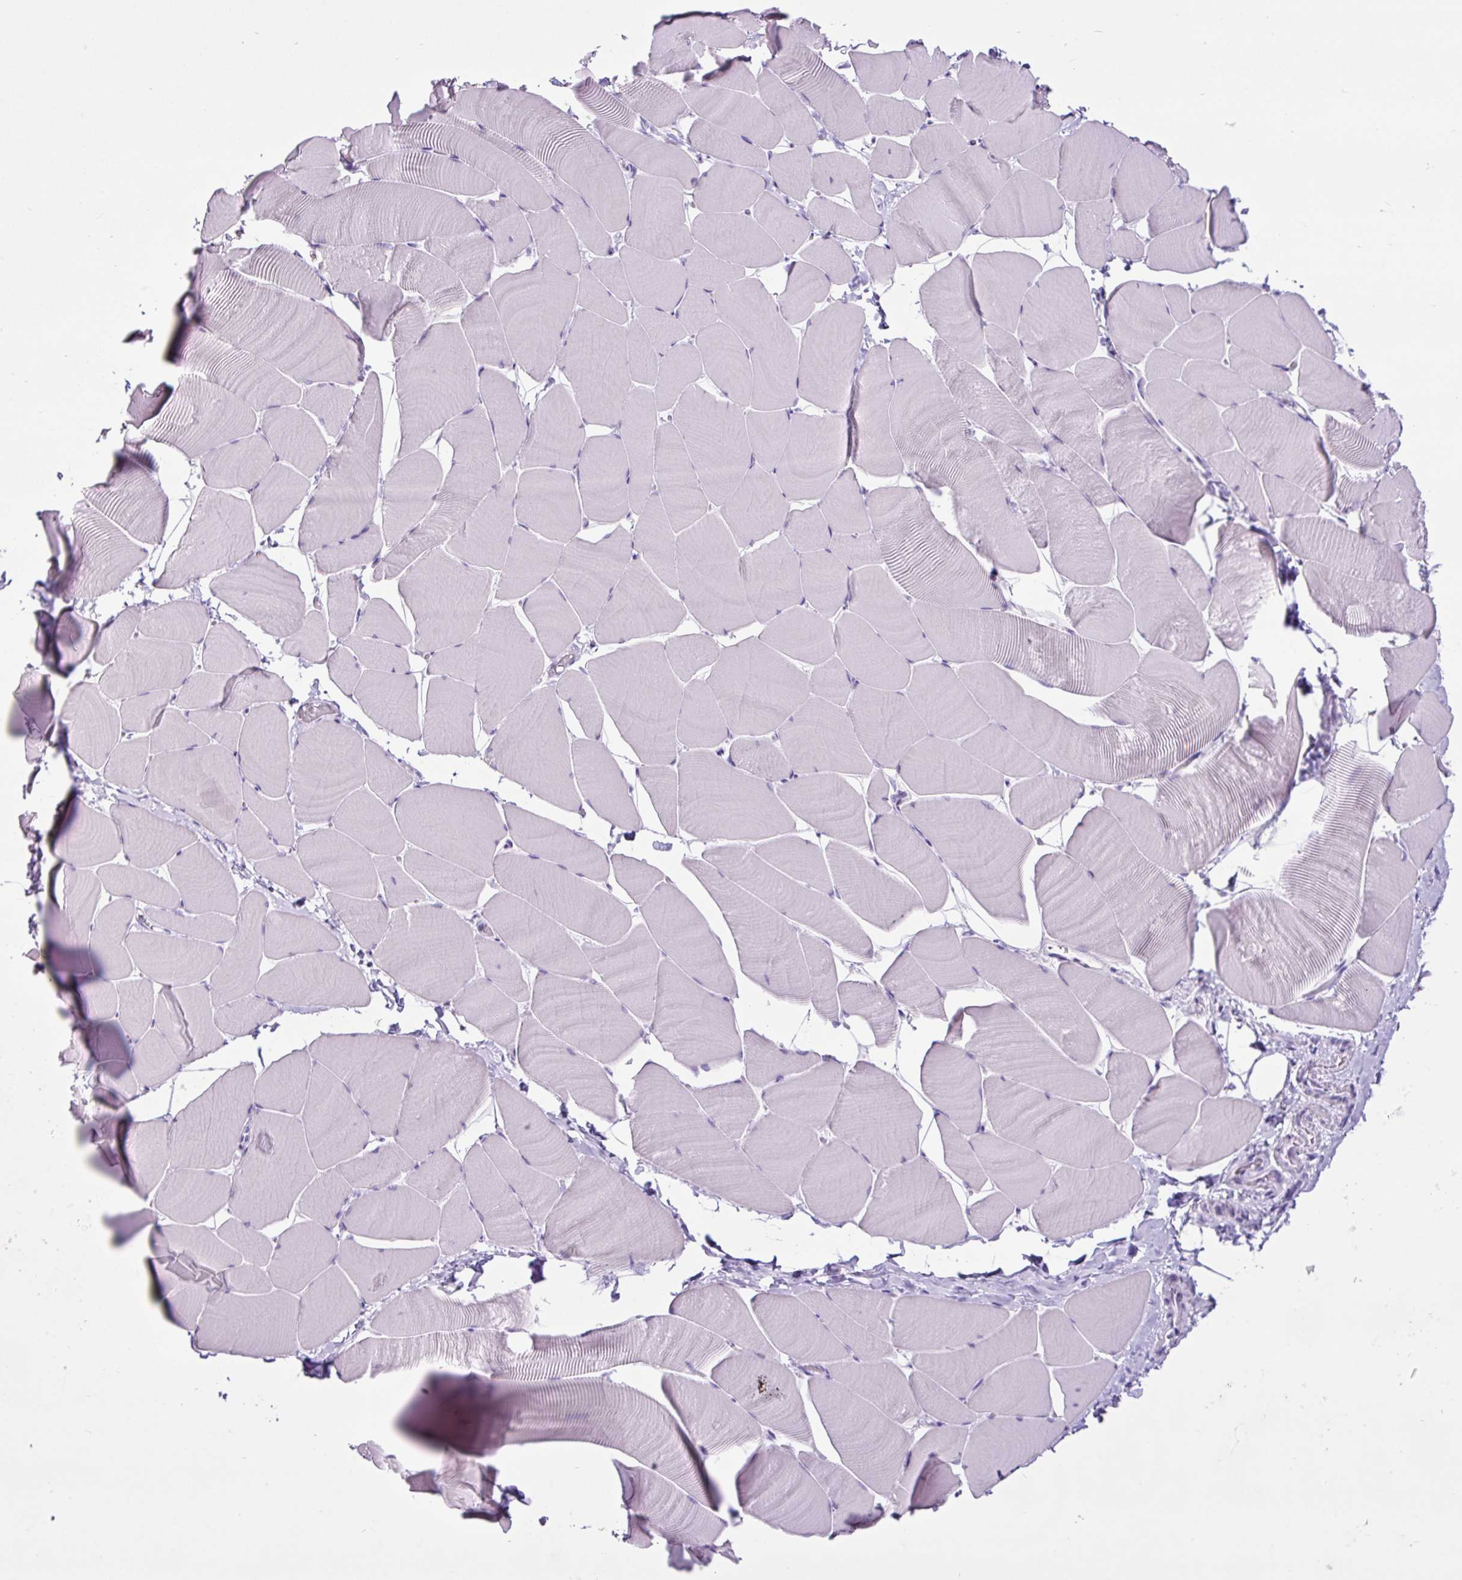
{"staining": {"intensity": "negative", "quantity": "none", "location": "none"}, "tissue": "skeletal muscle", "cell_type": "Myocytes", "image_type": "normal", "snomed": [{"axis": "morphology", "description": "Normal tissue, NOS"}, {"axis": "topography", "description": "Skeletal muscle"}], "caption": "Image shows no protein staining in myocytes of benign skeletal muscle.", "gene": "PGR", "patient": {"sex": "male", "age": 25}}